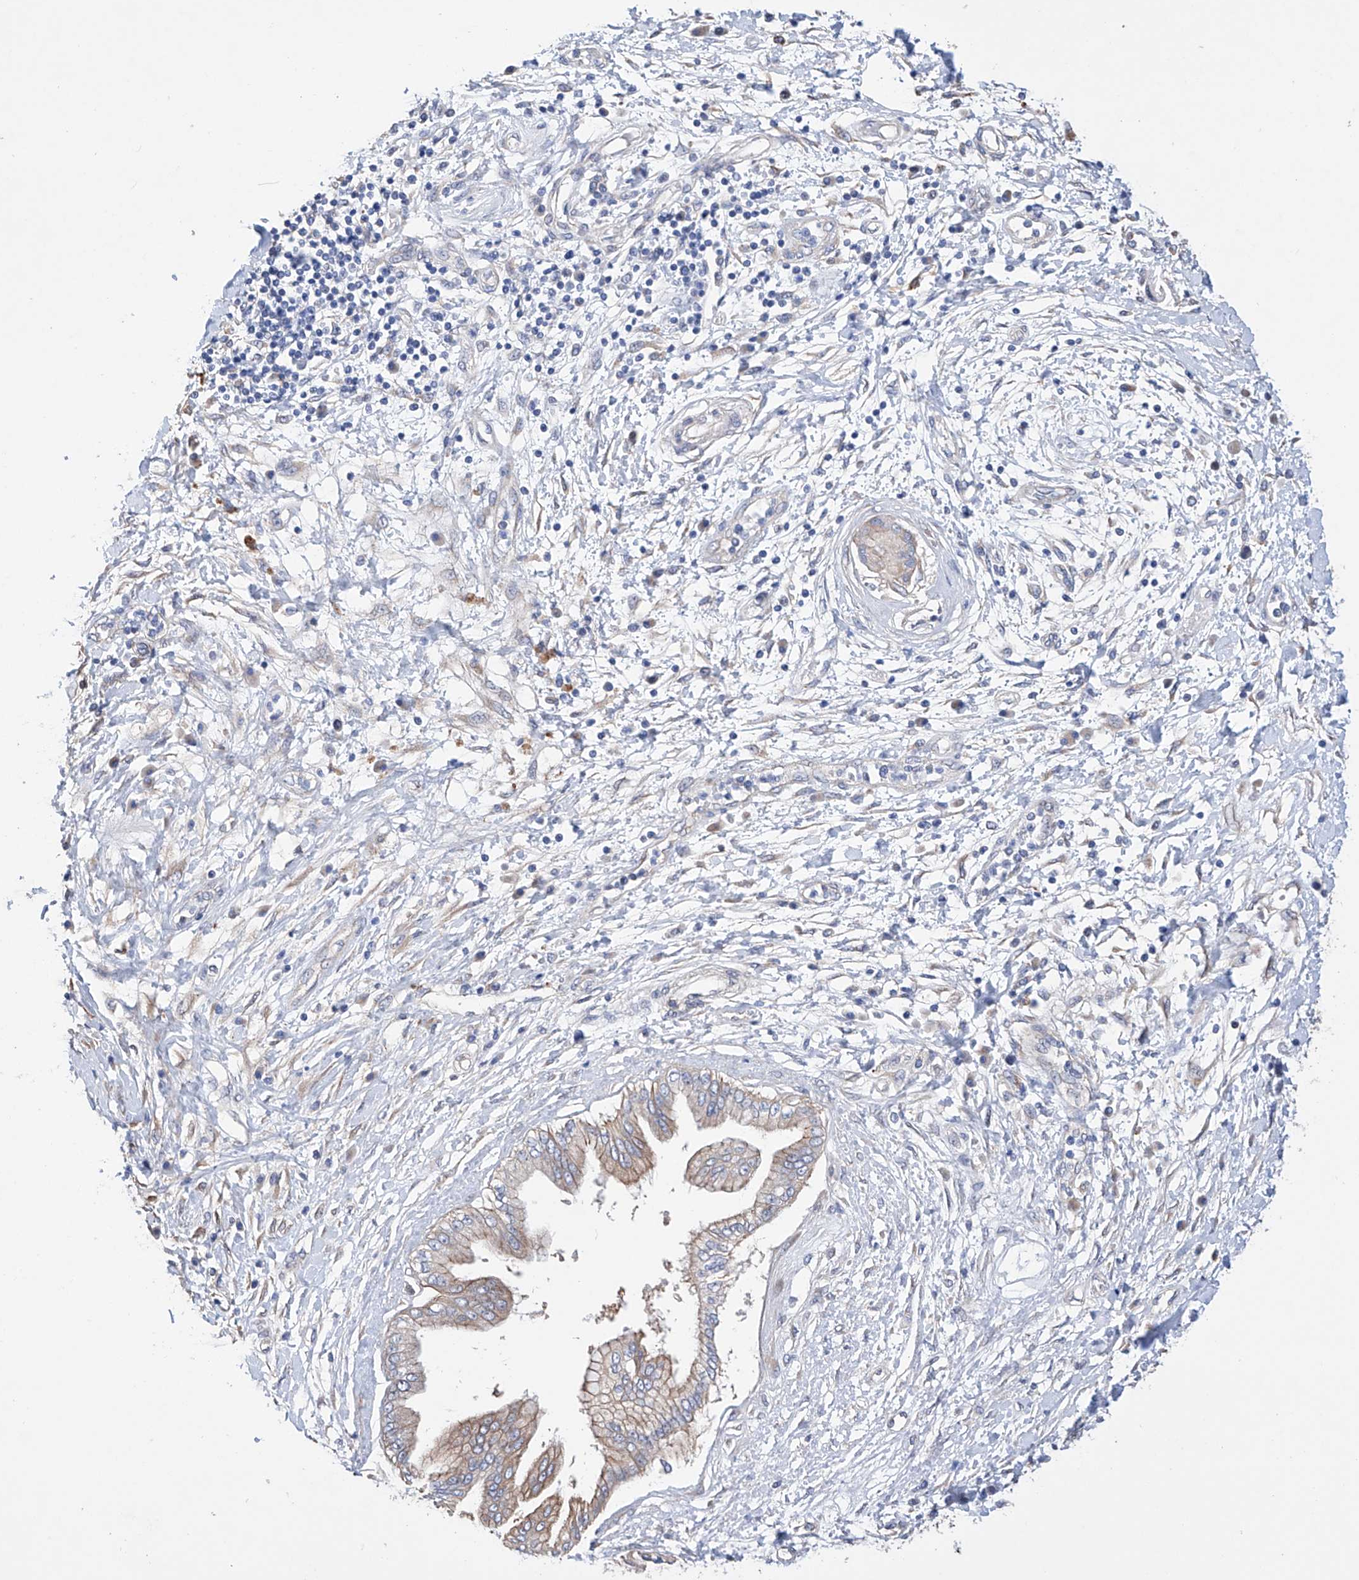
{"staining": {"intensity": "weak", "quantity": ">75%", "location": "cytoplasmic/membranous"}, "tissue": "pancreatic cancer", "cell_type": "Tumor cells", "image_type": "cancer", "snomed": [{"axis": "morphology", "description": "Adenocarcinoma, NOS"}, {"axis": "topography", "description": "Pancreas"}], "caption": "Pancreatic cancer stained for a protein (brown) displays weak cytoplasmic/membranous positive staining in about >75% of tumor cells.", "gene": "AFG1L", "patient": {"sex": "female", "age": 56}}